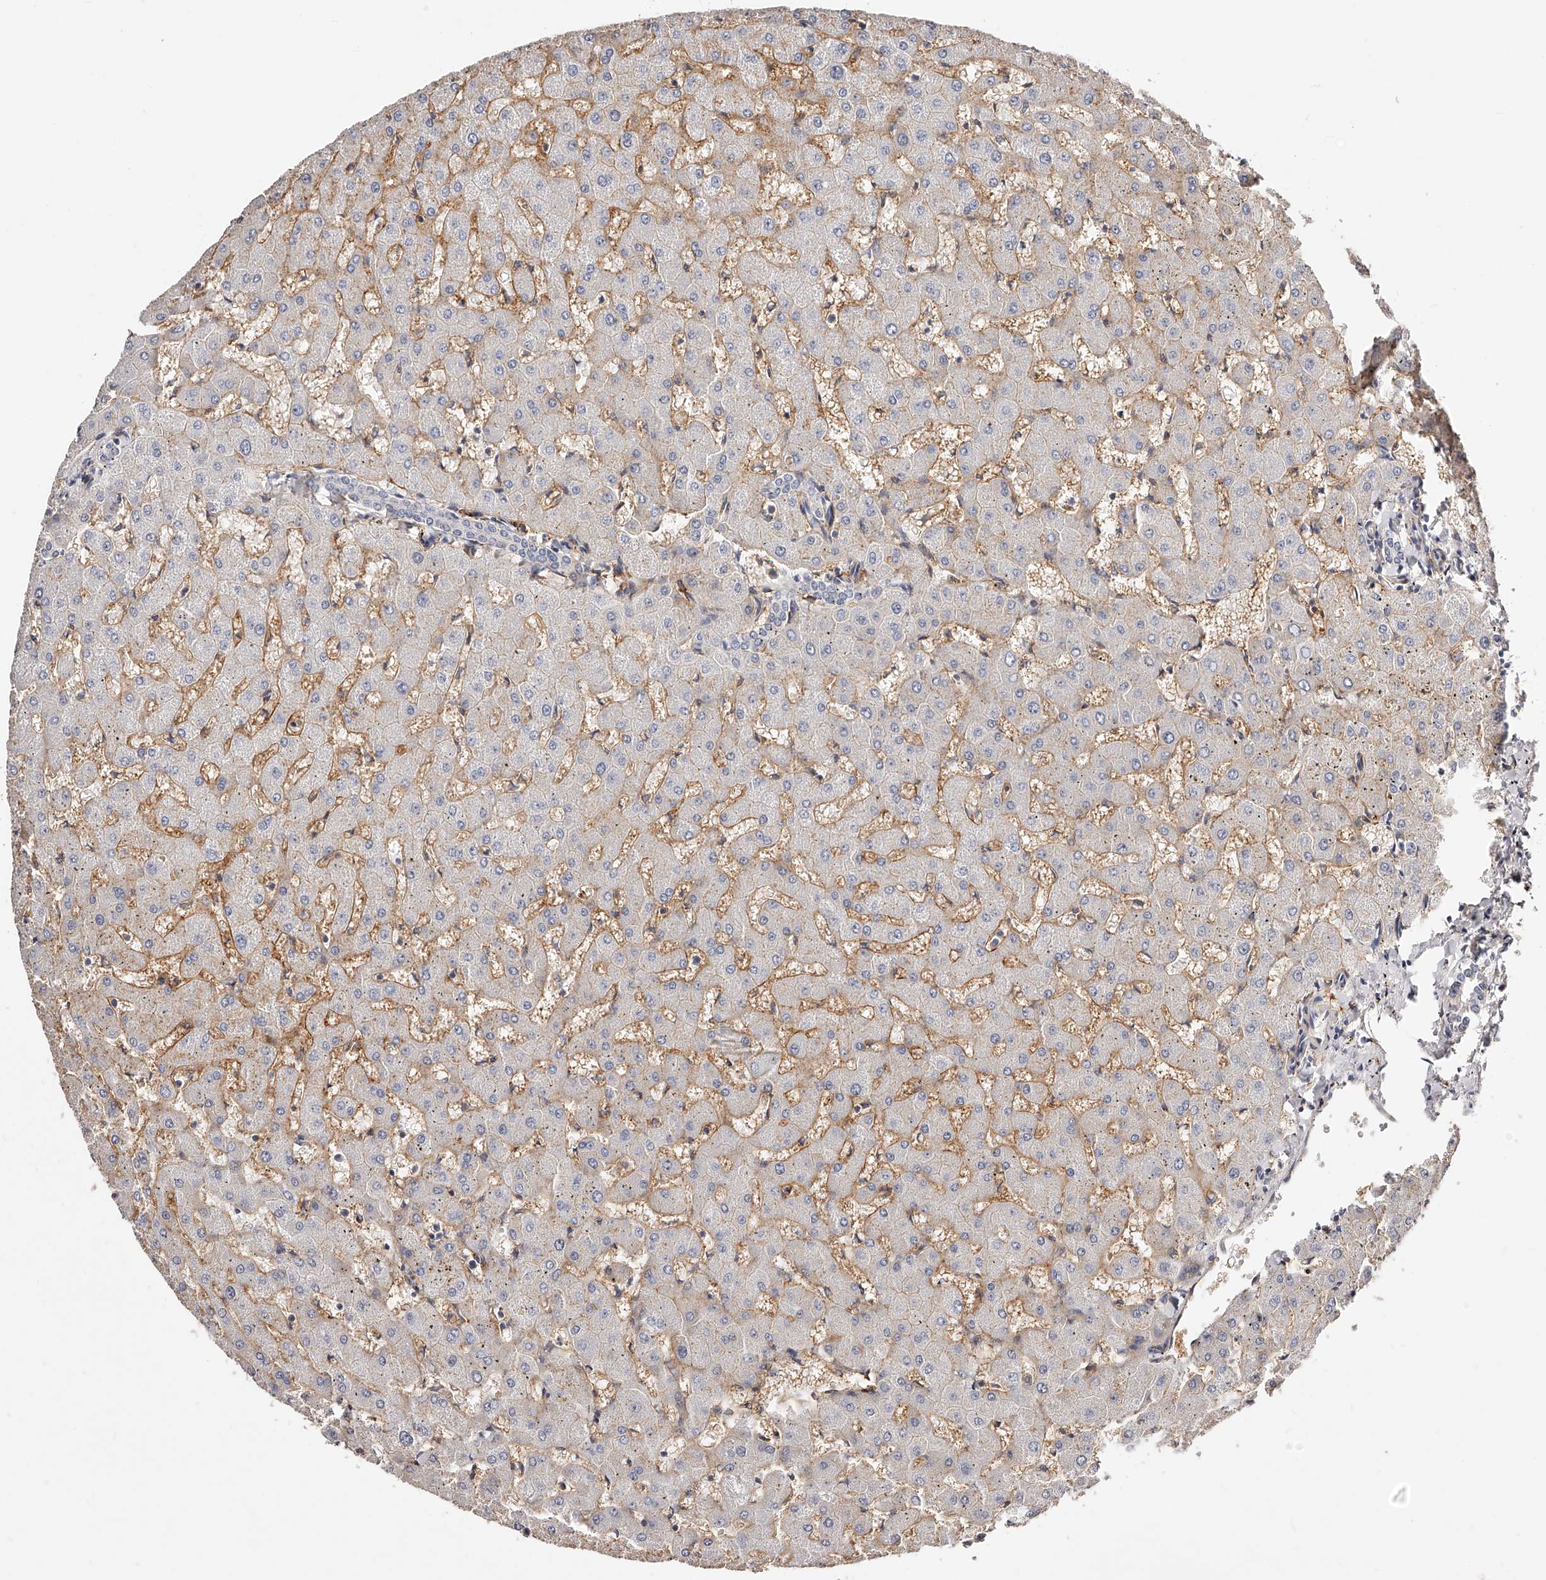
{"staining": {"intensity": "negative", "quantity": "none", "location": "none"}, "tissue": "liver", "cell_type": "Cholangiocytes", "image_type": "normal", "snomed": [{"axis": "morphology", "description": "Normal tissue, NOS"}, {"axis": "topography", "description": "Liver"}], "caption": "This is a photomicrograph of IHC staining of normal liver, which shows no expression in cholangiocytes. (DAB immunohistochemistry visualized using brightfield microscopy, high magnification).", "gene": "CD82", "patient": {"sex": "female", "age": 63}}